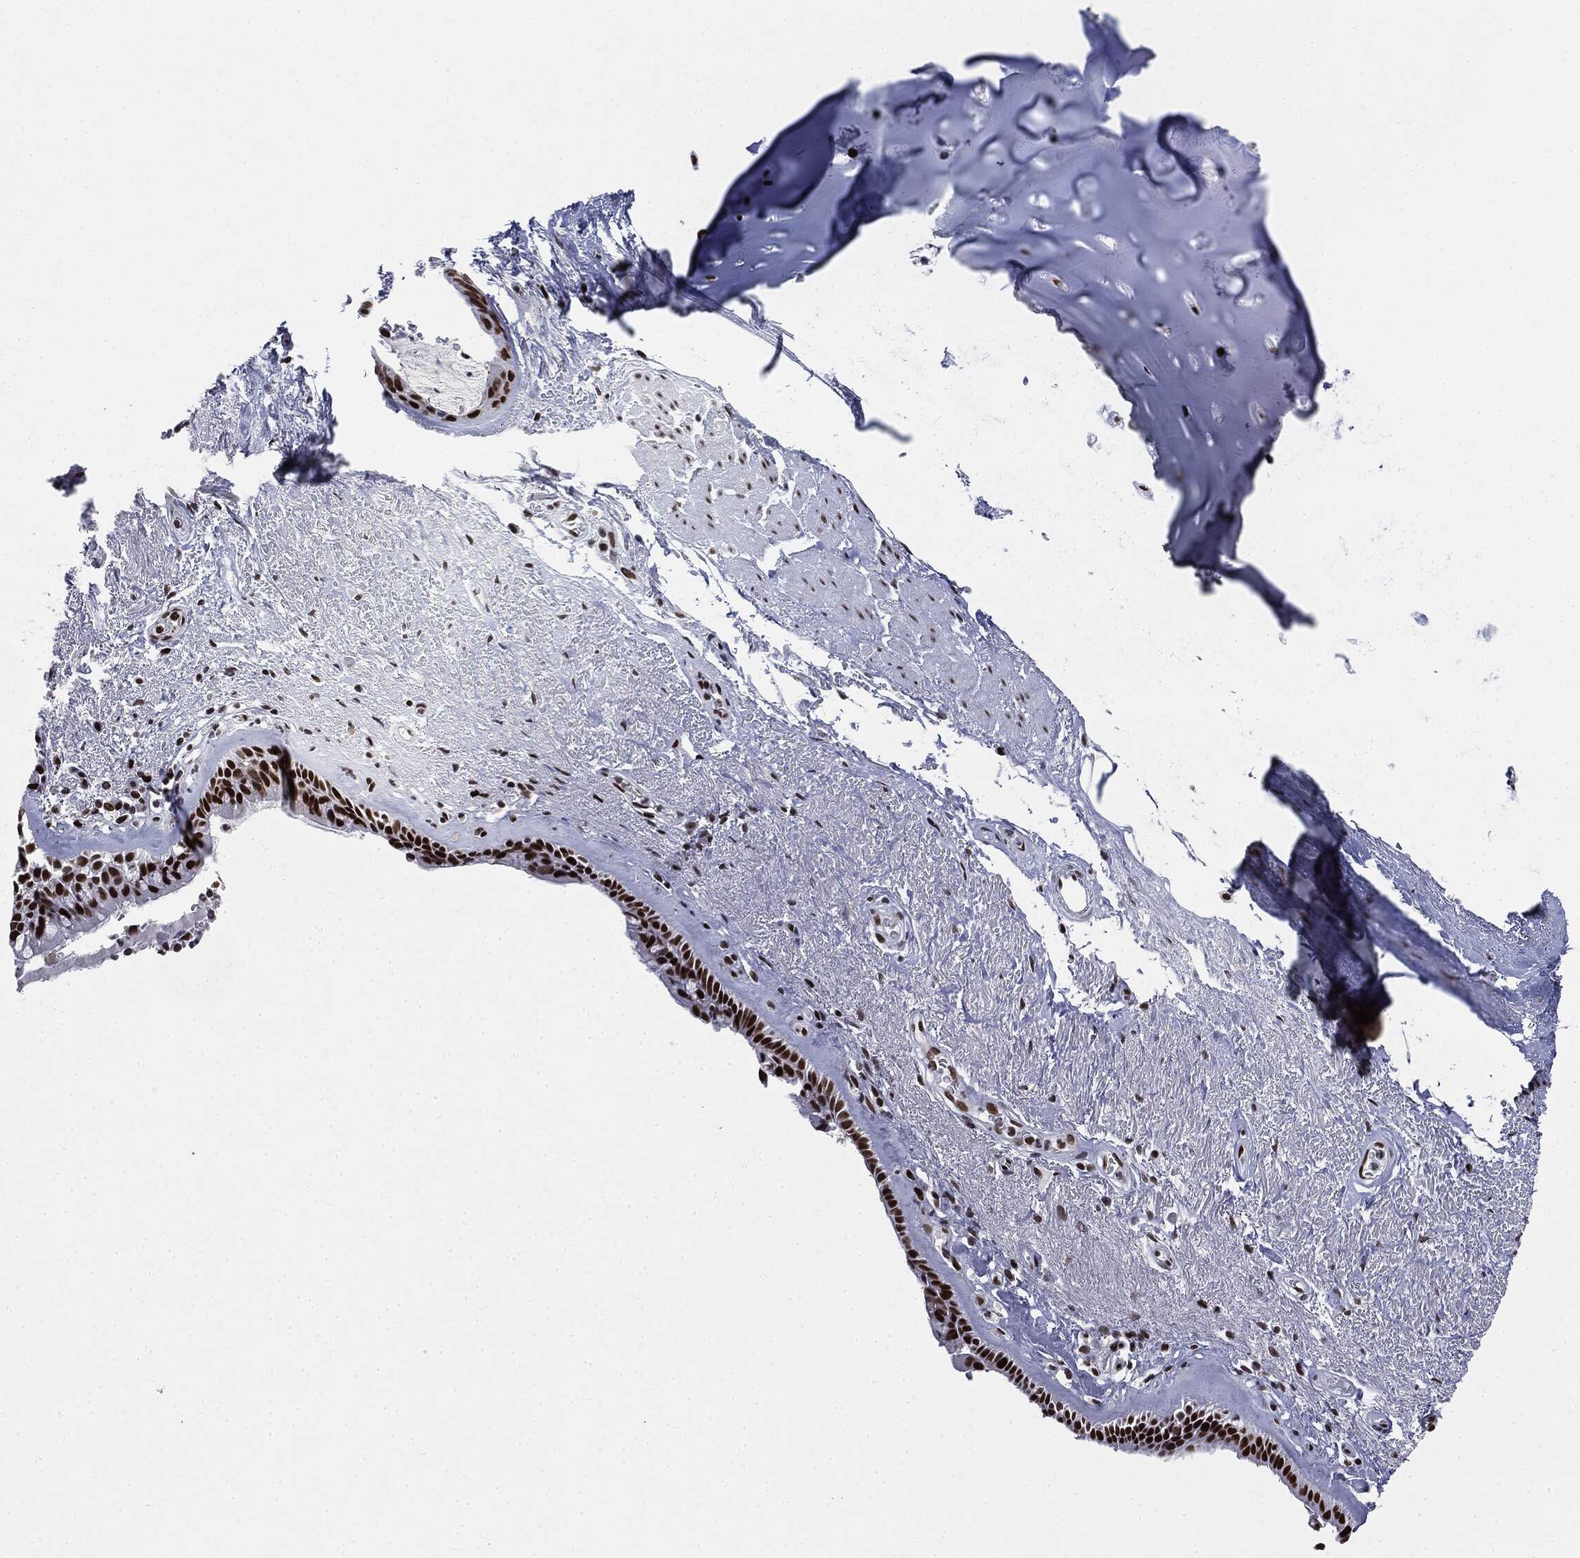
{"staining": {"intensity": "strong", "quantity": ">75%", "location": "nuclear"}, "tissue": "bronchus", "cell_type": "Respiratory epithelial cells", "image_type": "normal", "snomed": [{"axis": "morphology", "description": "Normal tissue, NOS"}, {"axis": "topography", "description": "Bronchus"}], "caption": "Immunohistochemical staining of unremarkable human bronchus shows strong nuclear protein expression in approximately >75% of respiratory epithelial cells.", "gene": "MSH2", "patient": {"sex": "male", "age": 82}}